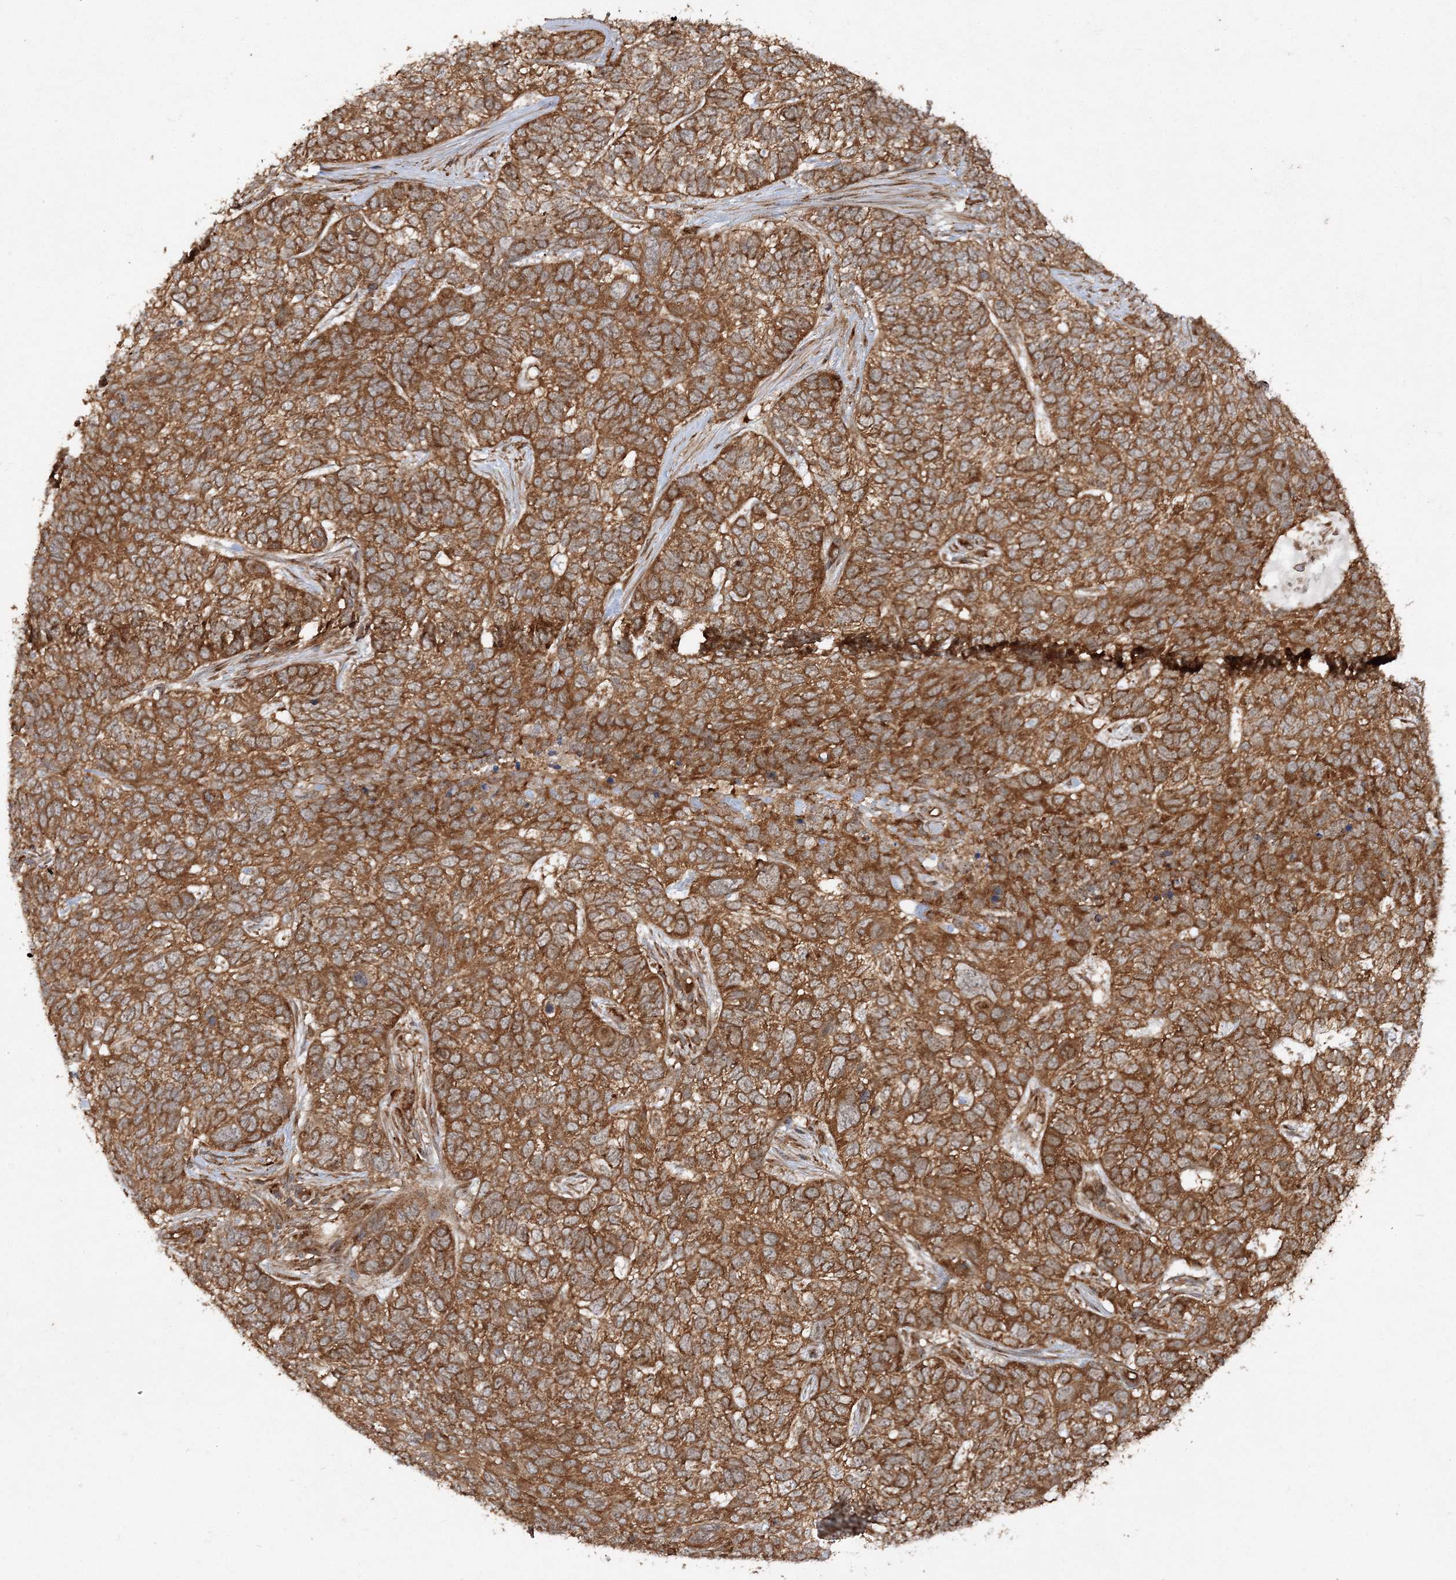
{"staining": {"intensity": "moderate", "quantity": ">75%", "location": "cytoplasmic/membranous"}, "tissue": "skin cancer", "cell_type": "Tumor cells", "image_type": "cancer", "snomed": [{"axis": "morphology", "description": "Basal cell carcinoma"}, {"axis": "topography", "description": "Skin"}], "caption": "Skin cancer stained for a protein (brown) exhibits moderate cytoplasmic/membranous positive positivity in approximately >75% of tumor cells.", "gene": "WDR37", "patient": {"sex": "female", "age": 65}}